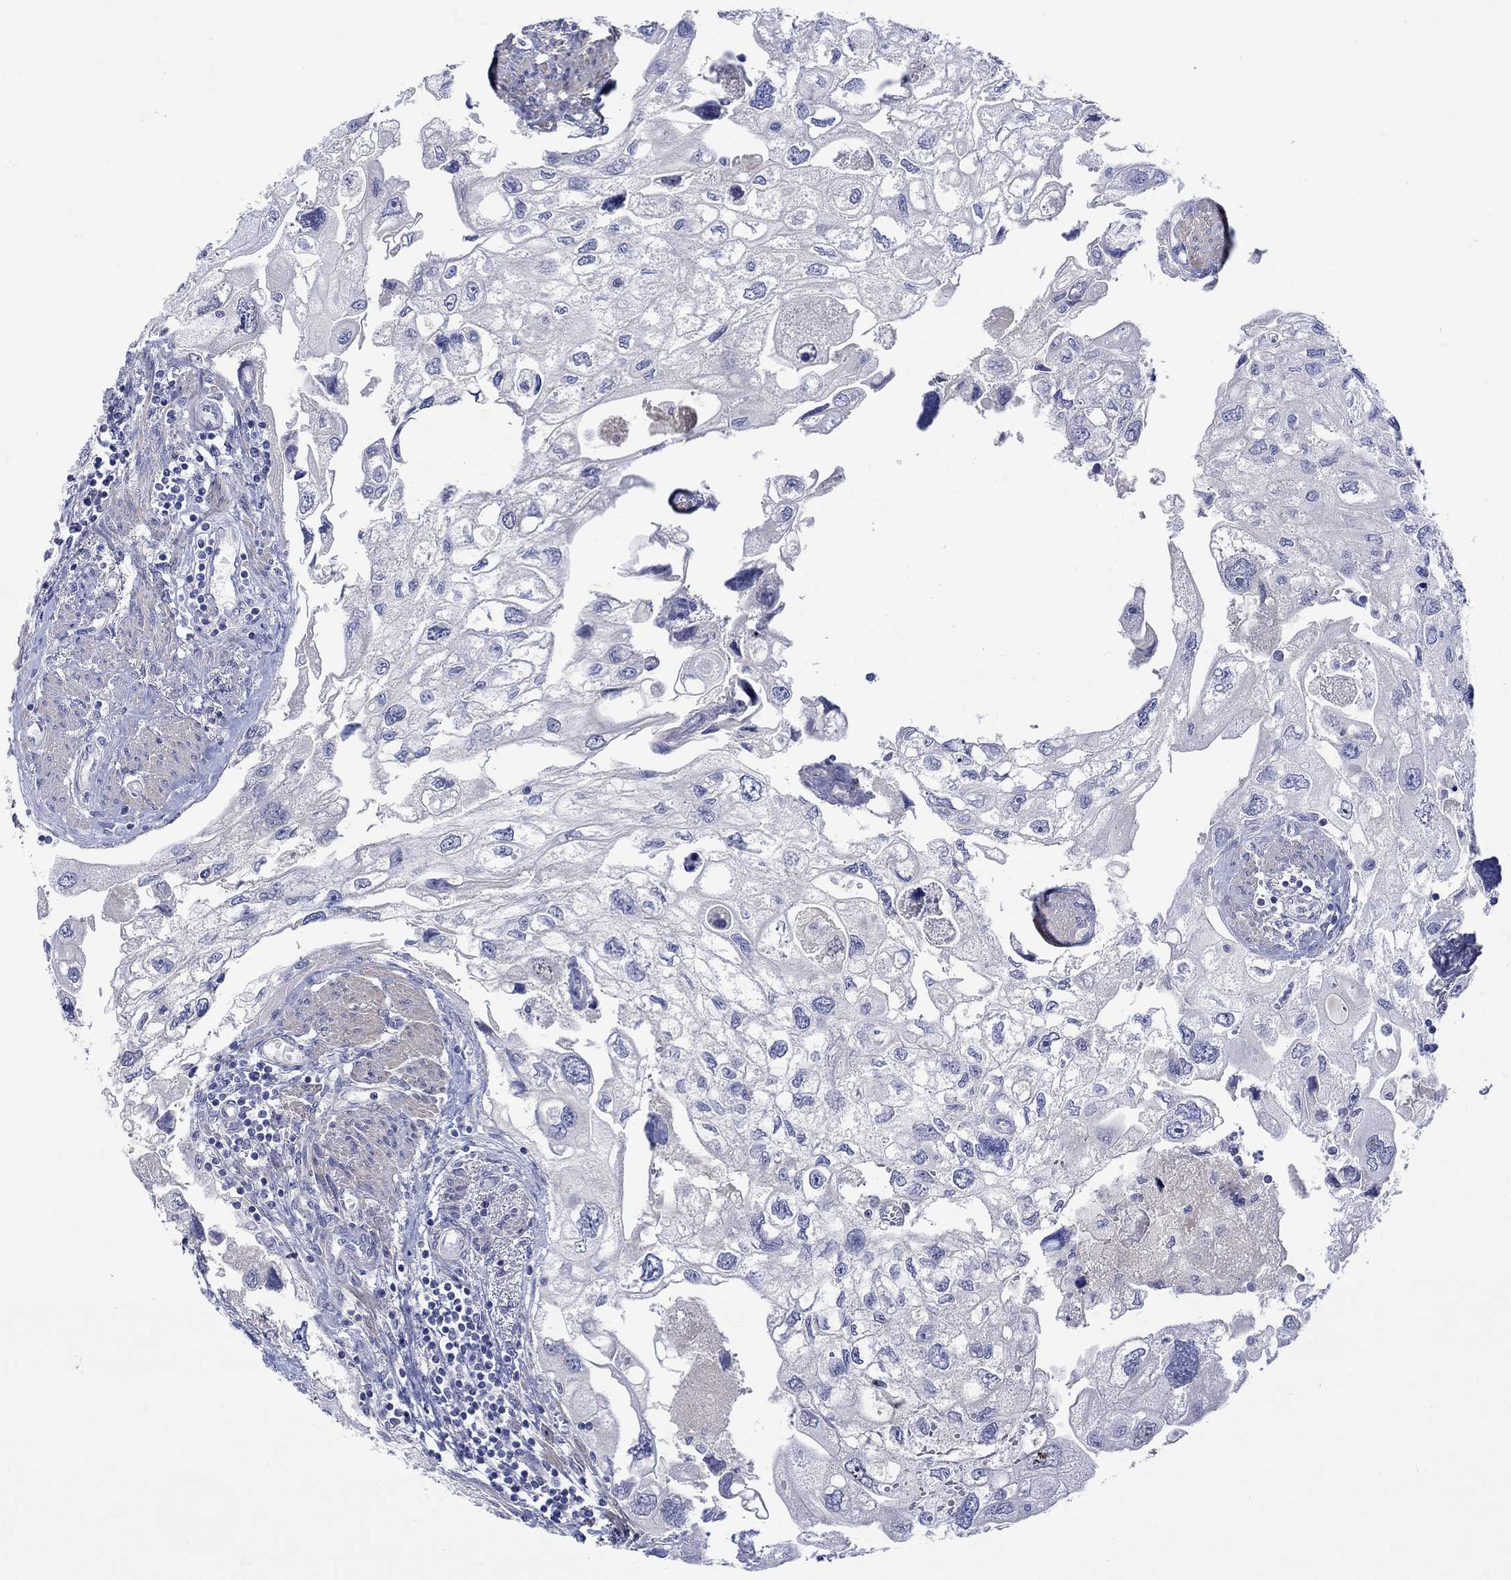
{"staining": {"intensity": "negative", "quantity": "none", "location": "none"}, "tissue": "urothelial cancer", "cell_type": "Tumor cells", "image_type": "cancer", "snomed": [{"axis": "morphology", "description": "Urothelial carcinoma, High grade"}, {"axis": "topography", "description": "Urinary bladder"}], "caption": "This is an immunohistochemistry (IHC) photomicrograph of urothelial cancer. There is no expression in tumor cells.", "gene": "MSI1", "patient": {"sex": "male", "age": 59}}